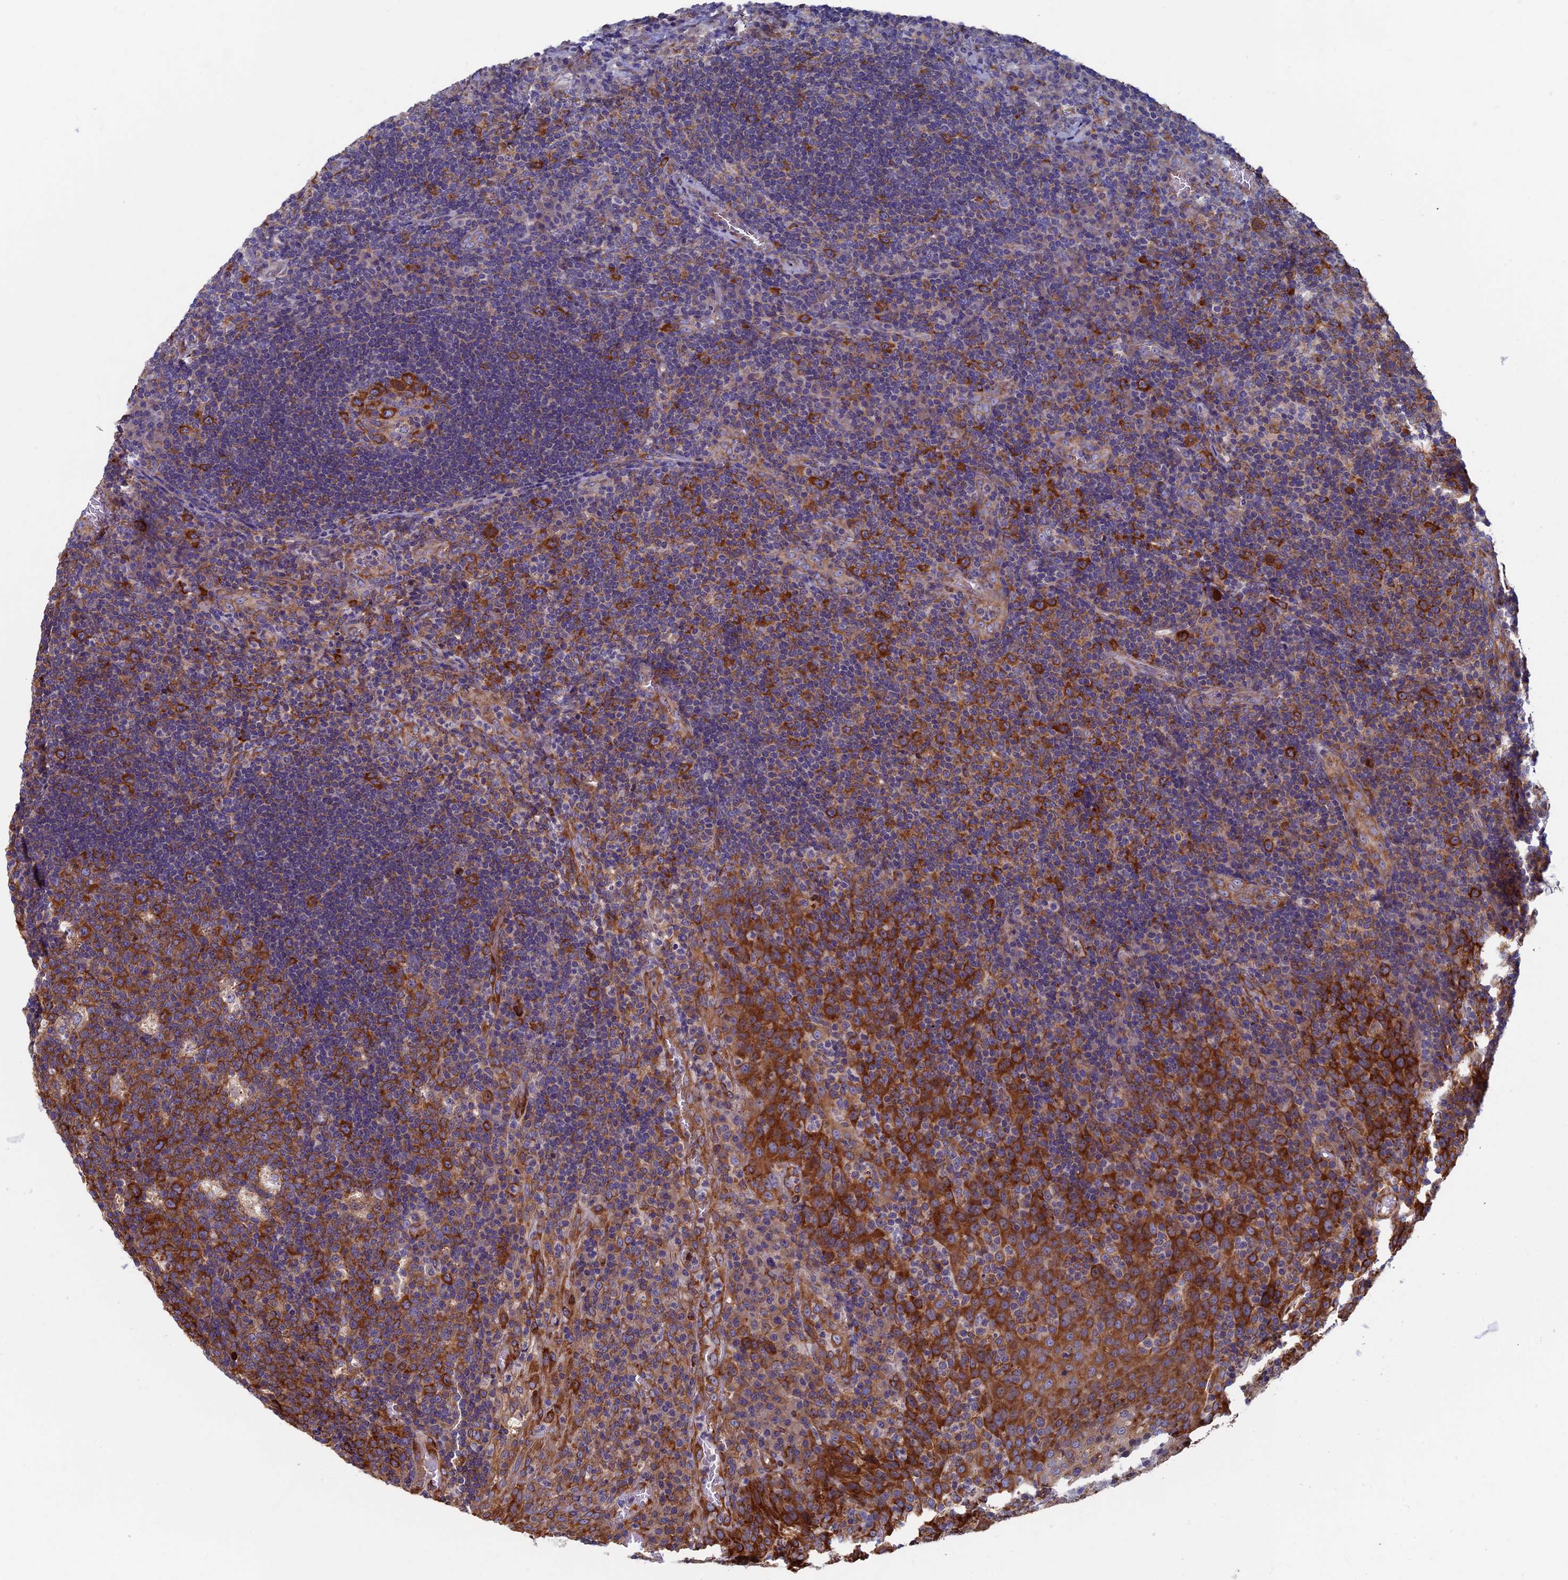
{"staining": {"intensity": "moderate", "quantity": ">75%", "location": "cytoplasmic/membranous"}, "tissue": "tonsil", "cell_type": "Germinal center cells", "image_type": "normal", "snomed": [{"axis": "morphology", "description": "Normal tissue, NOS"}, {"axis": "topography", "description": "Tonsil"}], "caption": "Protein expression by immunohistochemistry exhibits moderate cytoplasmic/membranous expression in about >75% of germinal center cells in unremarkable tonsil. (DAB IHC with brightfield microscopy, high magnification).", "gene": "YBX1", "patient": {"sex": "male", "age": 17}}